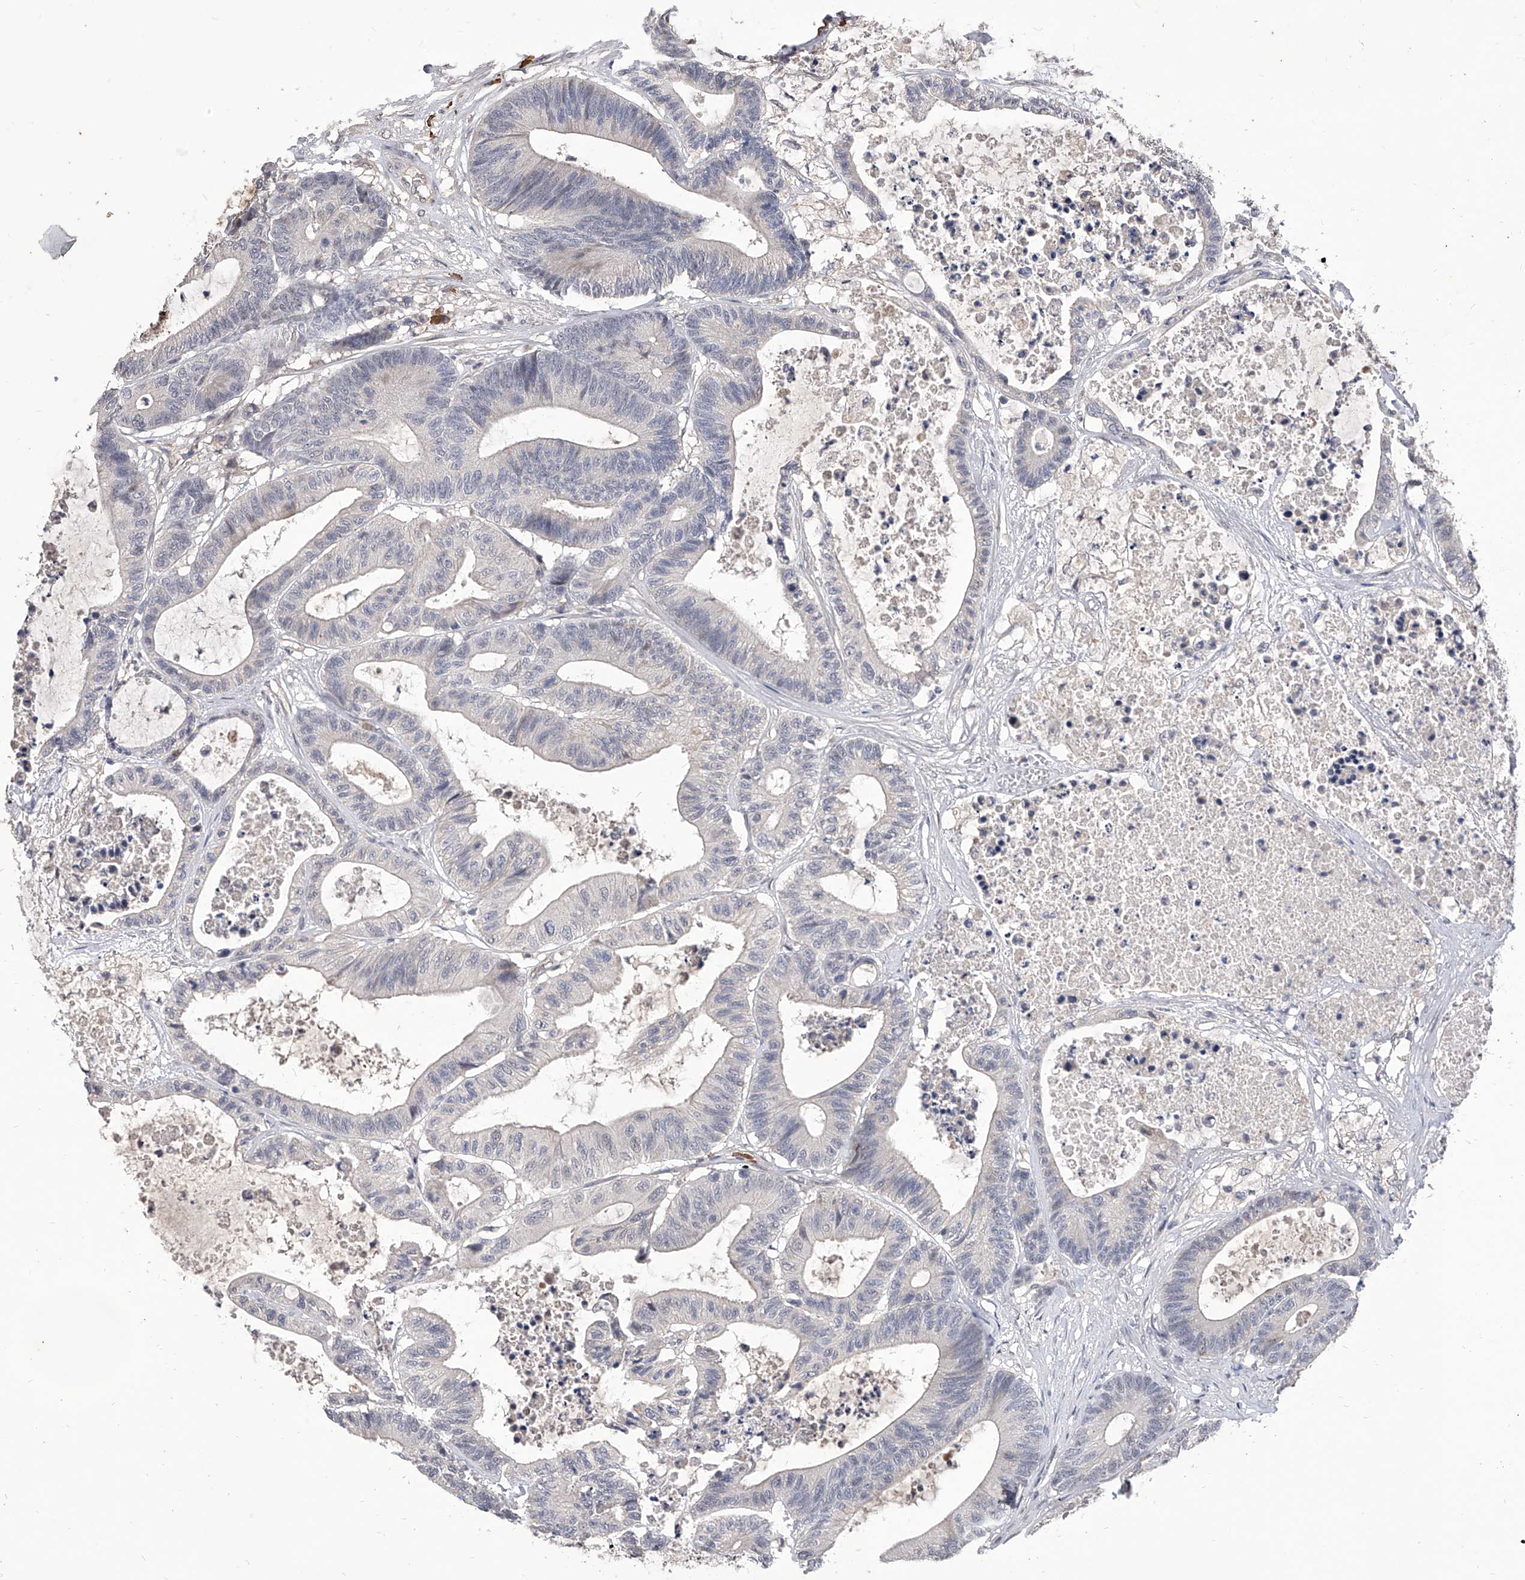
{"staining": {"intensity": "negative", "quantity": "none", "location": "none"}, "tissue": "colorectal cancer", "cell_type": "Tumor cells", "image_type": "cancer", "snomed": [{"axis": "morphology", "description": "Adenocarcinoma, NOS"}, {"axis": "topography", "description": "Colon"}], "caption": "Tumor cells are negative for brown protein staining in colorectal cancer (adenocarcinoma).", "gene": "CFAP410", "patient": {"sex": "female", "age": 84}}